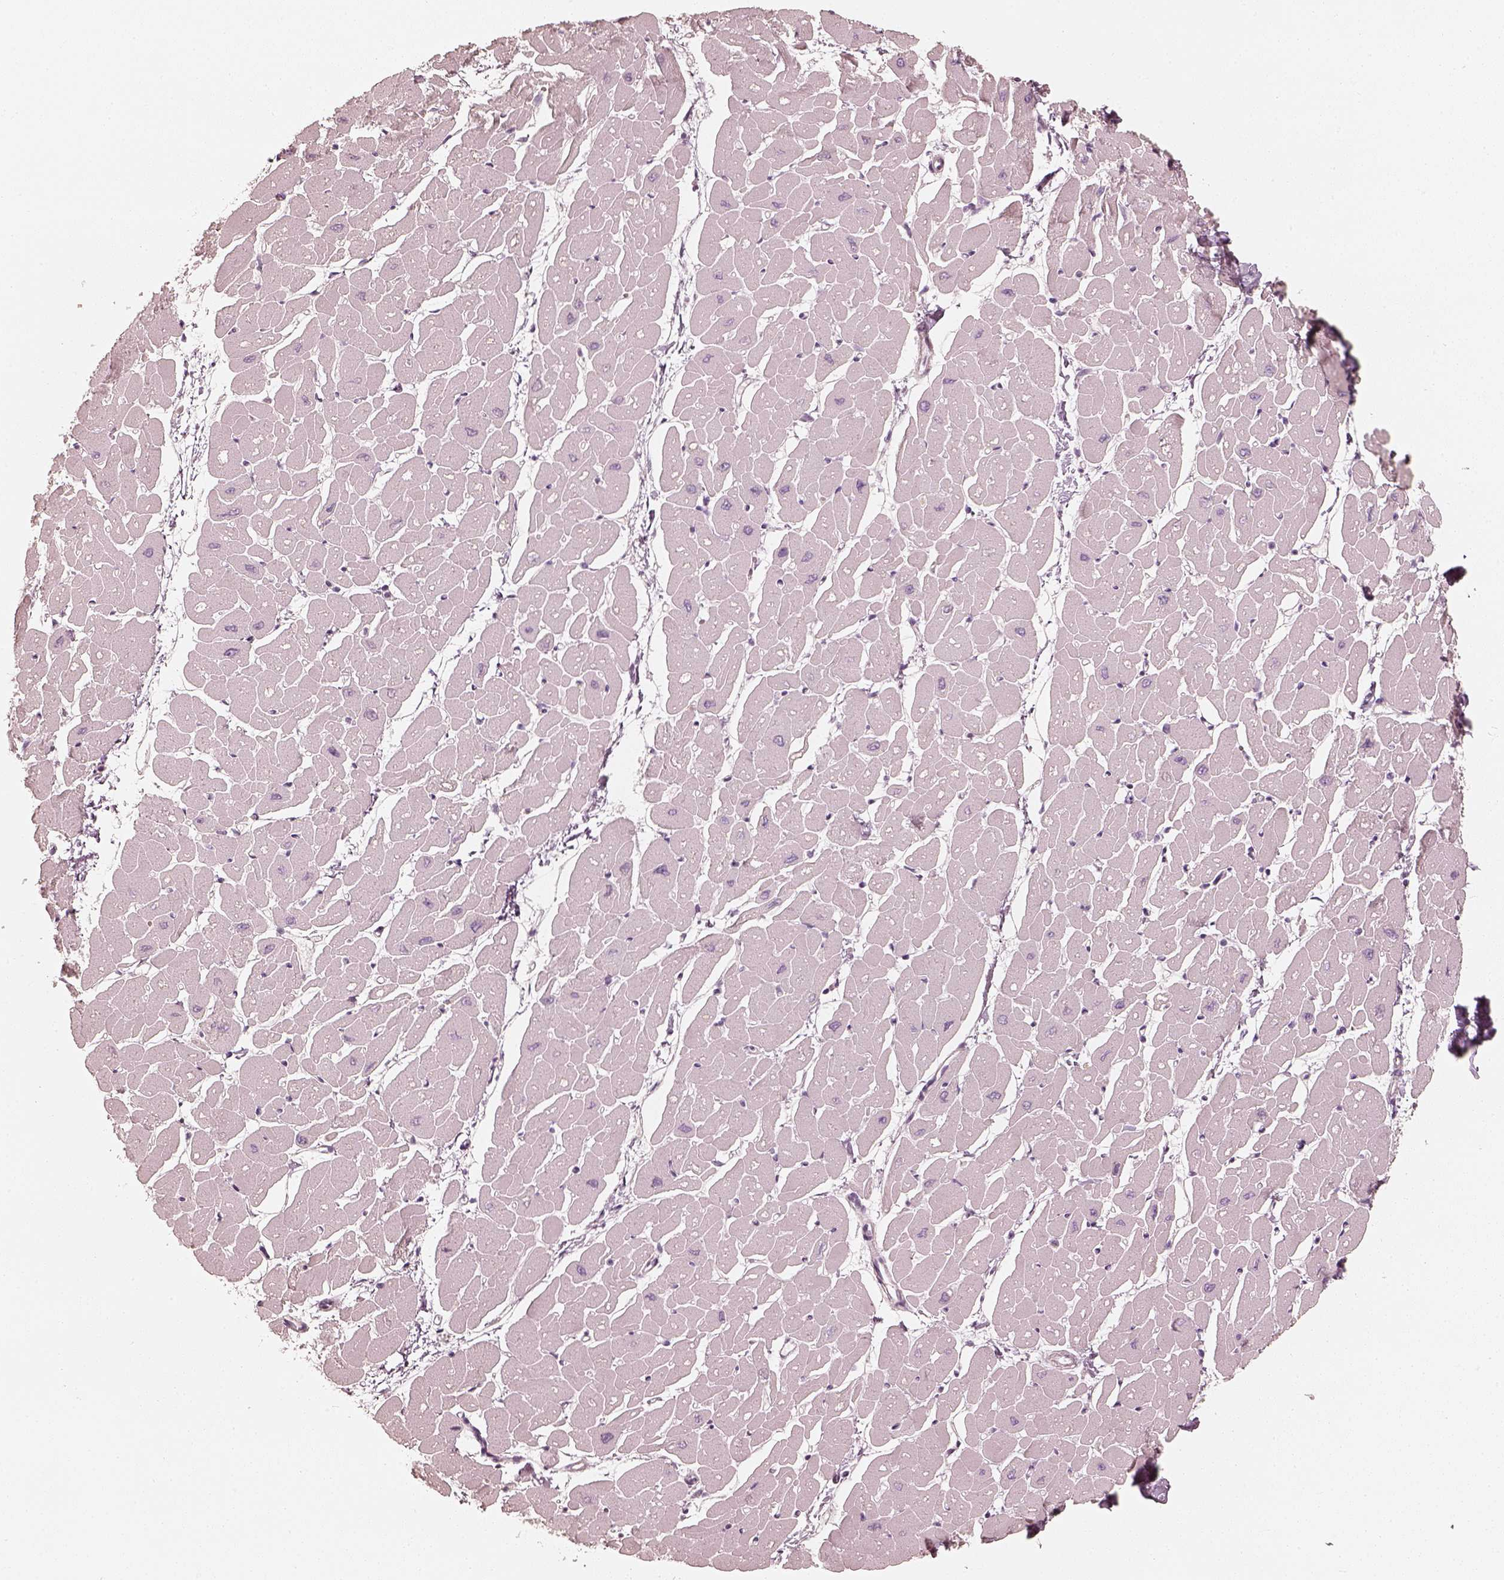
{"staining": {"intensity": "negative", "quantity": "none", "location": "none"}, "tissue": "heart muscle", "cell_type": "Cardiomyocytes", "image_type": "normal", "snomed": [{"axis": "morphology", "description": "Normal tissue, NOS"}, {"axis": "topography", "description": "Heart"}], "caption": "Immunohistochemistry (IHC) image of normal heart muscle: human heart muscle stained with DAB reveals no significant protein positivity in cardiomyocytes.", "gene": "FMNL2", "patient": {"sex": "male", "age": 57}}